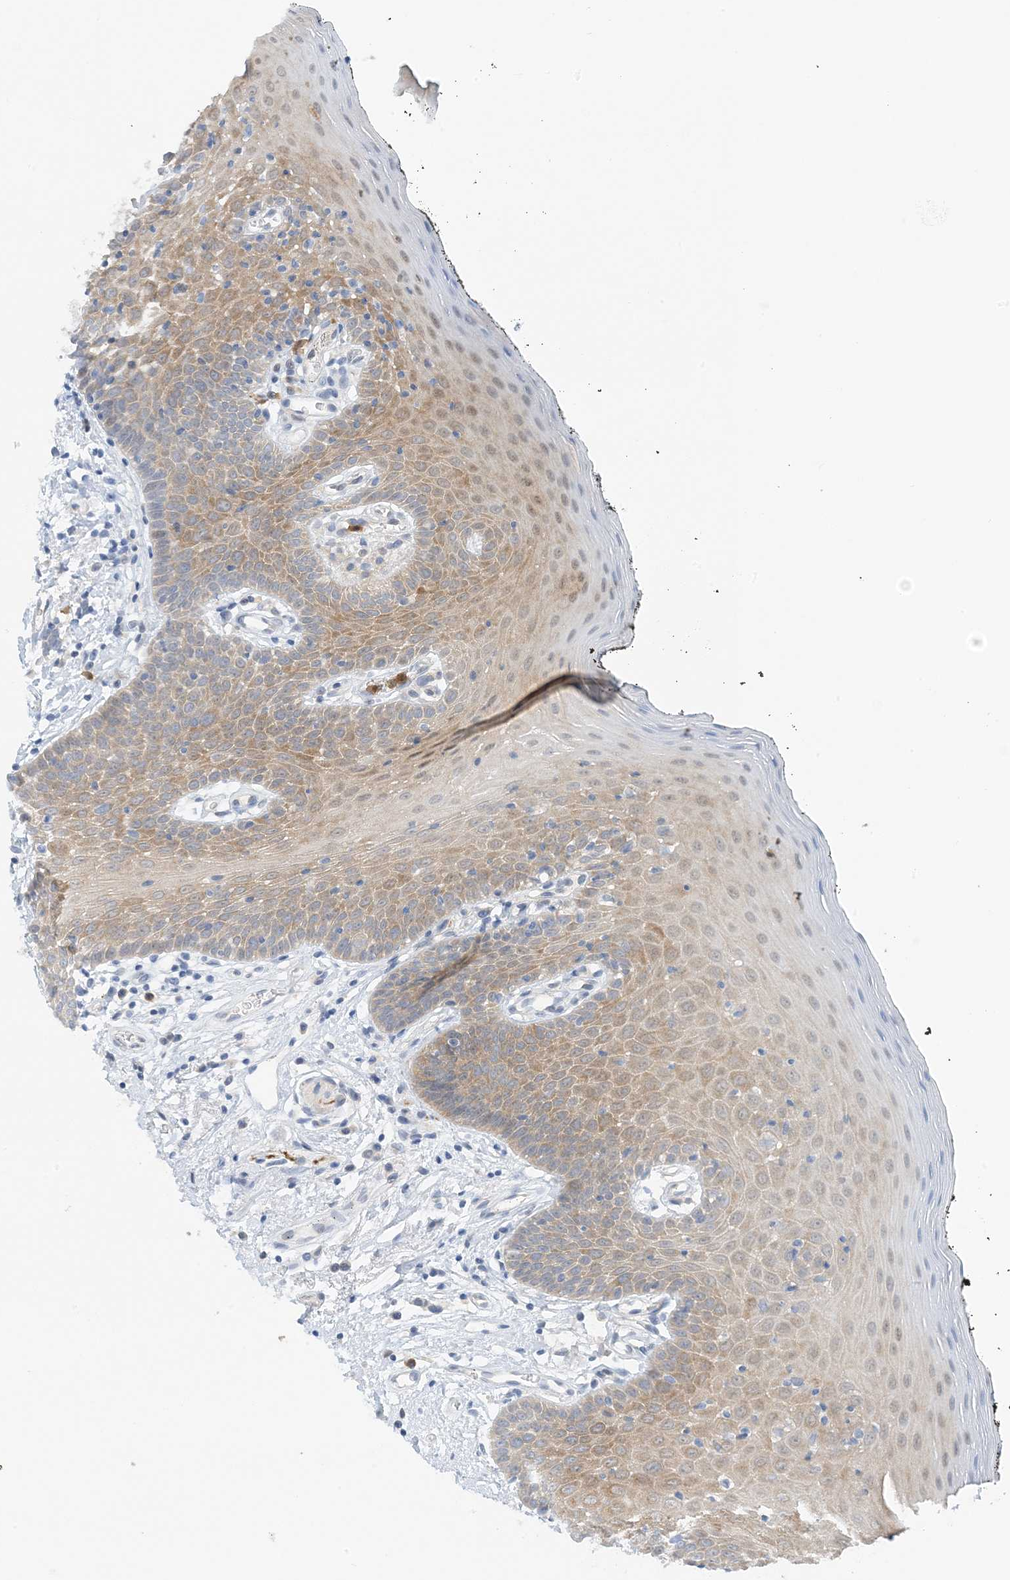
{"staining": {"intensity": "moderate", "quantity": "25%-75%", "location": "cytoplasmic/membranous"}, "tissue": "oral mucosa", "cell_type": "Squamous epithelial cells", "image_type": "normal", "snomed": [{"axis": "morphology", "description": "Normal tissue, NOS"}, {"axis": "topography", "description": "Oral tissue"}], "caption": "Protein expression analysis of benign oral mucosa demonstrates moderate cytoplasmic/membranous positivity in approximately 25%-75% of squamous epithelial cells.", "gene": "KIFBP", "patient": {"sex": "male", "age": 74}}